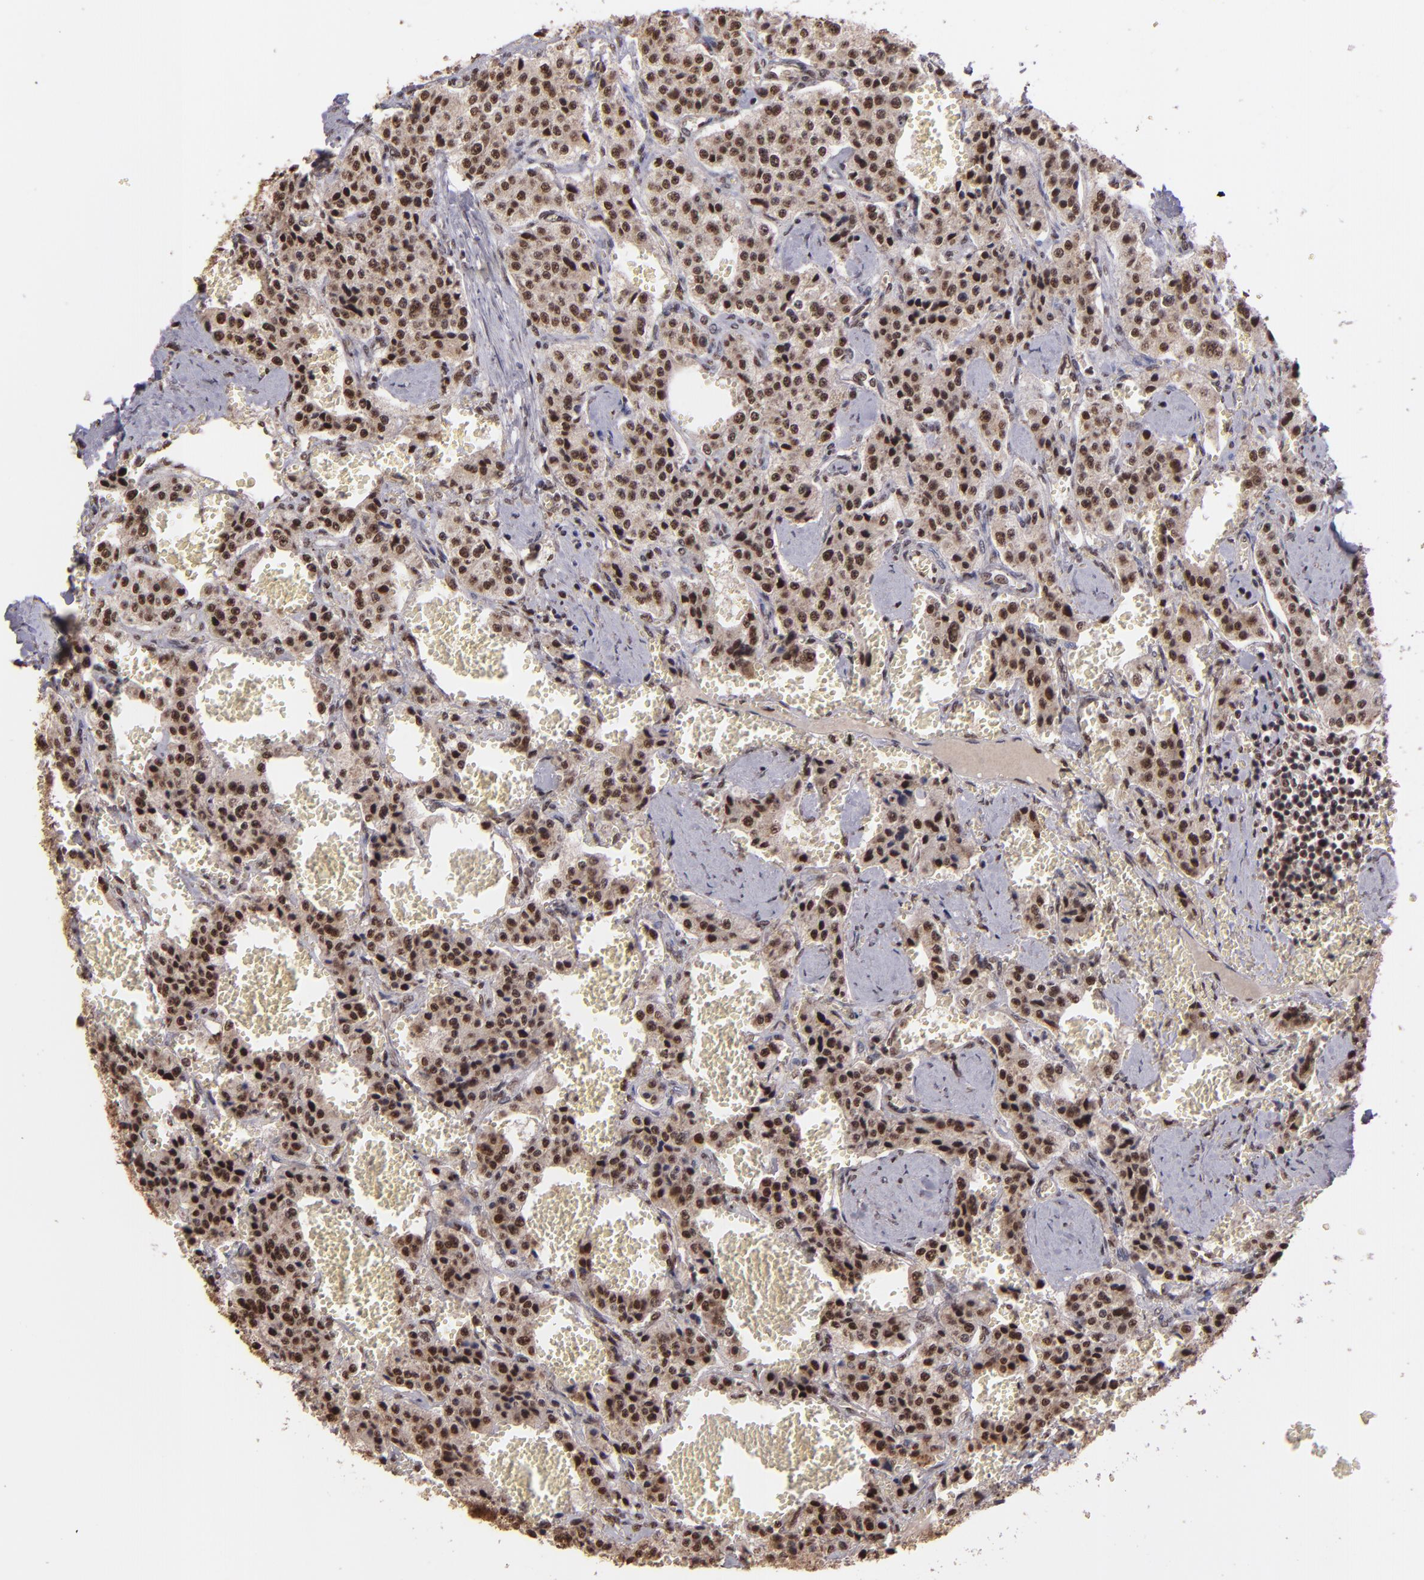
{"staining": {"intensity": "strong", "quantity": ">75%", "location": "nuclear"}, "tissue": "carcinoid", "cell_type": "Tumor cells", "image_type": "cancer", "snomed": [{"axis": "morphology", "description": "Carcinoid, malignant, NOS"}, {"axis": "topography", "description": "Small intestine"}], "caption": "This histopathology image demonstrates immunohistochemistry staining of carcinoid, with high strong nuclear positivity in about >75% of tumor cells.", "gene": "PQBP1", "patient": {"sex": "male", "age": 52}}